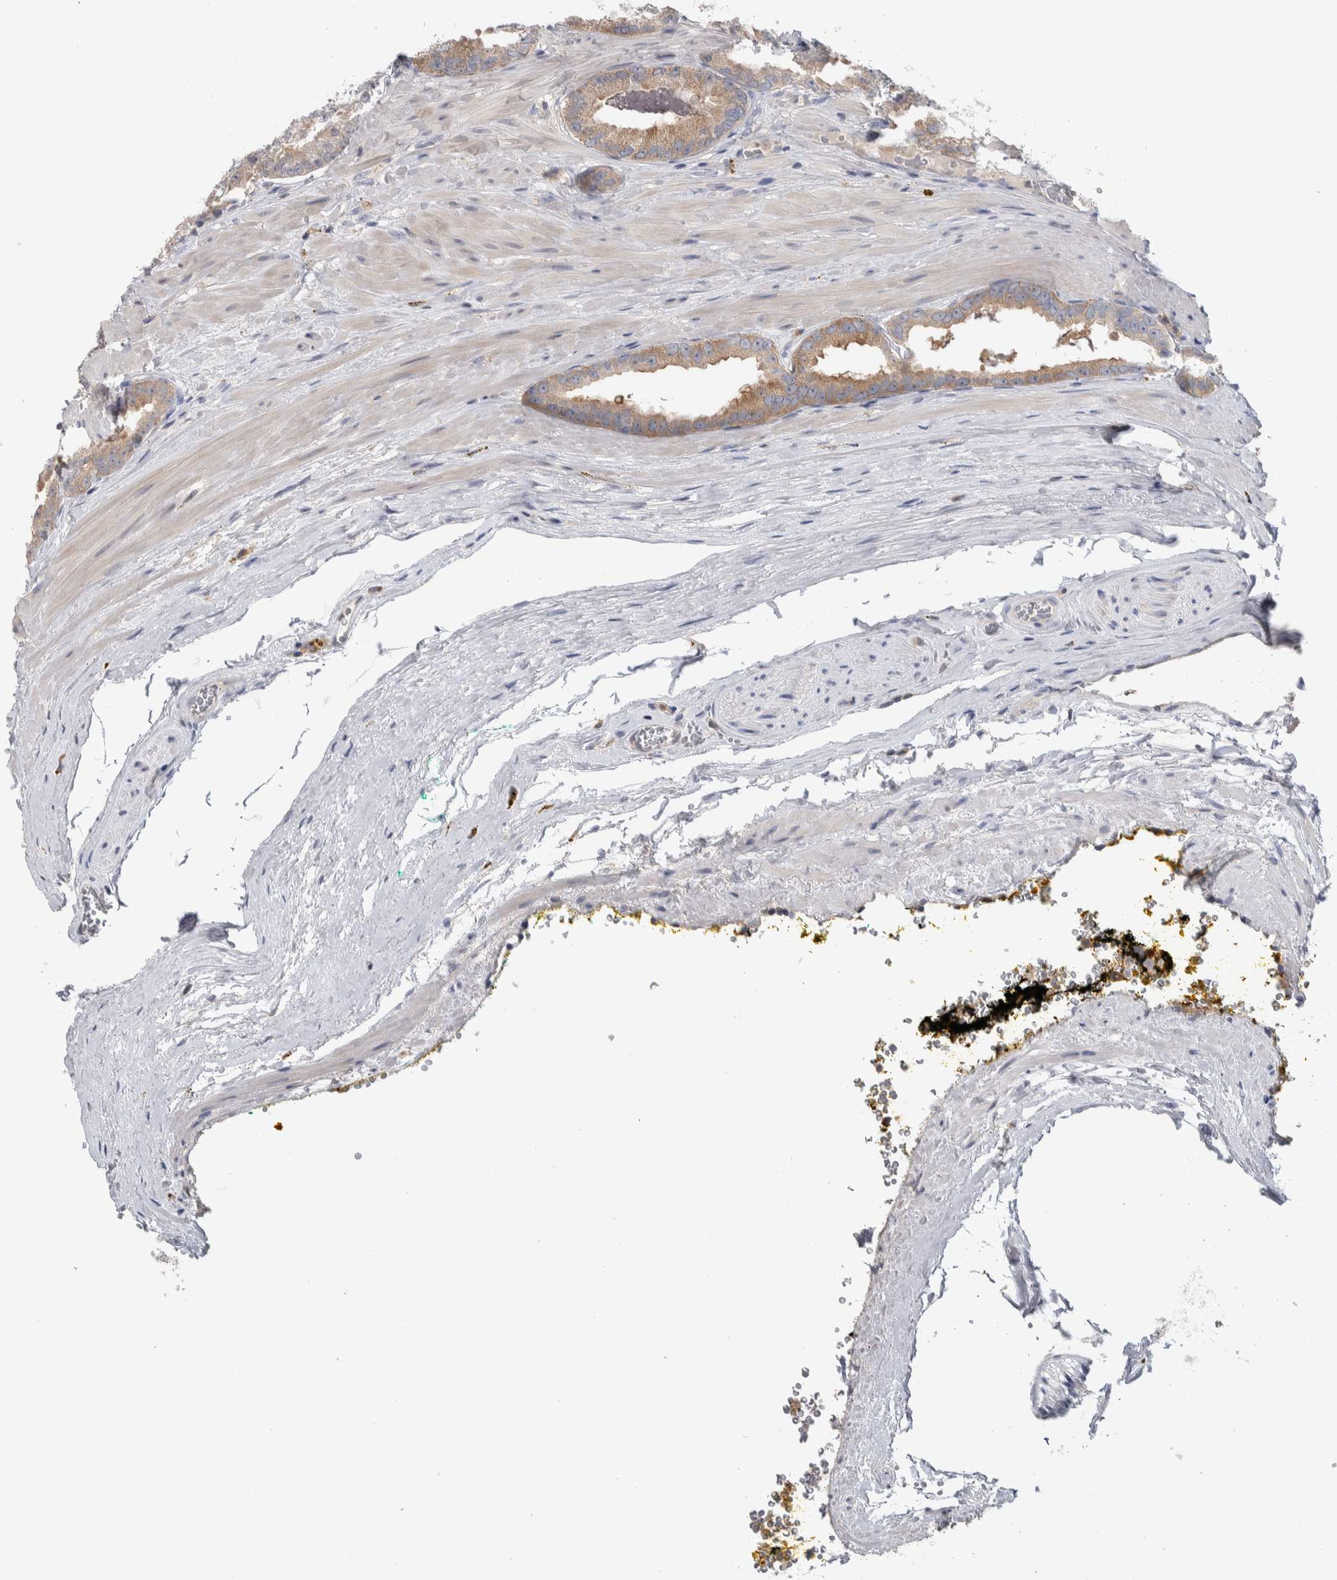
{"staining": {"intensity": "weak", "quantity": ">75%", "location": "cytoplasmic/membranous"}, "tissue": "prostate cancer", "cell_type": "Tumor cells", "image_type": "cancer", "snomed": [{"axis": "morphology", "description": "Adenocarcinoma, Low grade"}, {"axis": "topography", "description": "Prostate"}], "caption": "IHC micrograph of adenocarcinoma (low-grade) (prostate) stained for a protein (brown), which demonstrates low levels of weak cytoplasmic/membranous staining in about >75% of tumor cells.", "gene": "HTATIP2", "patient": {"sex": "male", "age": 51}}